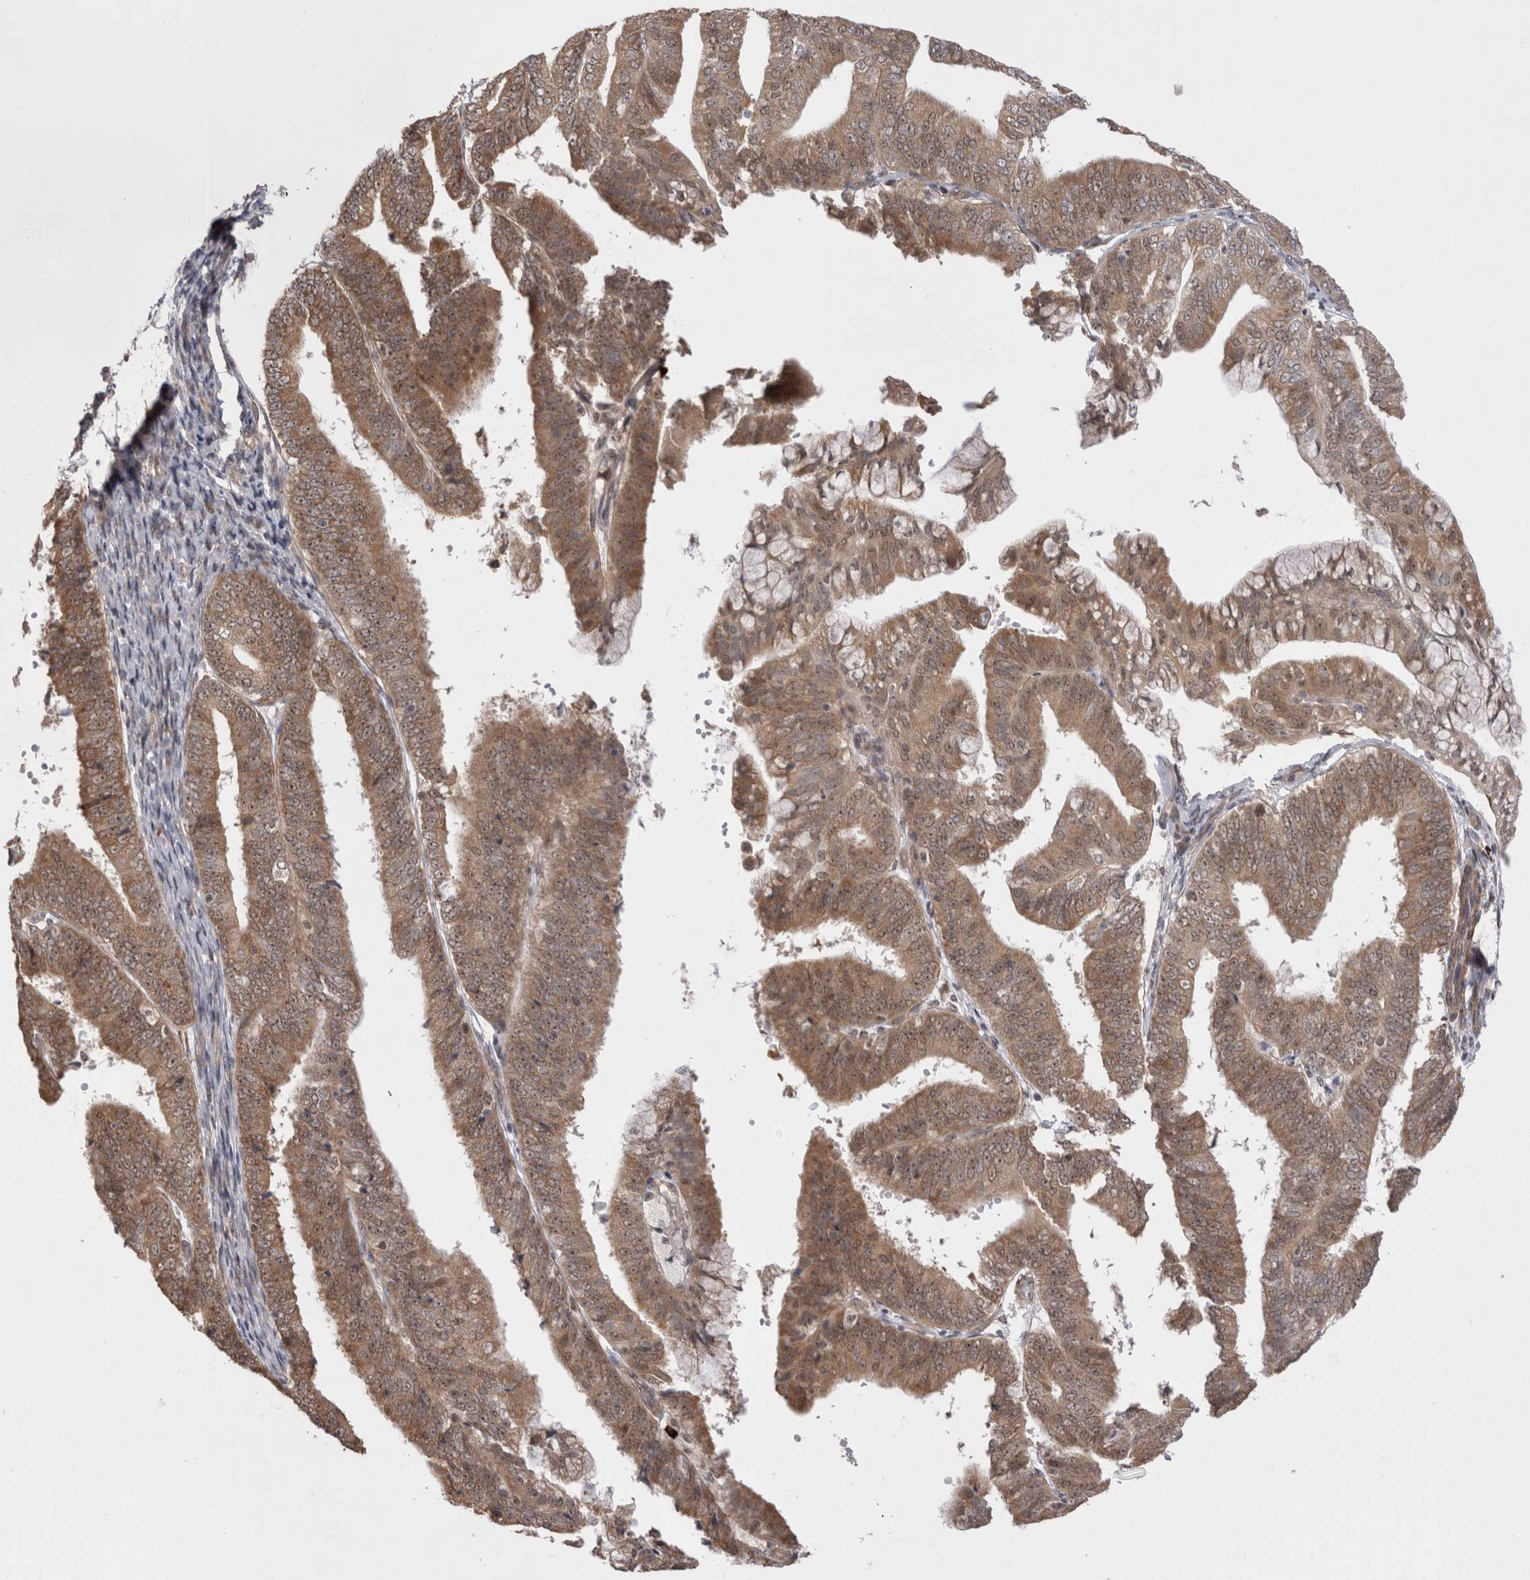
{"staining": {"intensity": "moderate", "quantity": ">75%", "location": "cytoplasmic/membranous,nuclear"}, "tissue": "endometrial cancer", "cell_type": "Tumor cells", "image_type": "cancer", "snomed": [{"axis": "morphology", "description": "Adenocarcinoma, NOS"}, {"axis": "topography", "description": "Endometrium"}], "caption": "Immunohistochemistry (IHC) (DAB) staining of endometrial adenocarcinoma demonstrates moderate cytoplasmic/membranous and nuclear protein expression in approximately >75% of tumor cells.", "gene": "EXOSC4", "patient": {"sex": "female", "age": 63}}